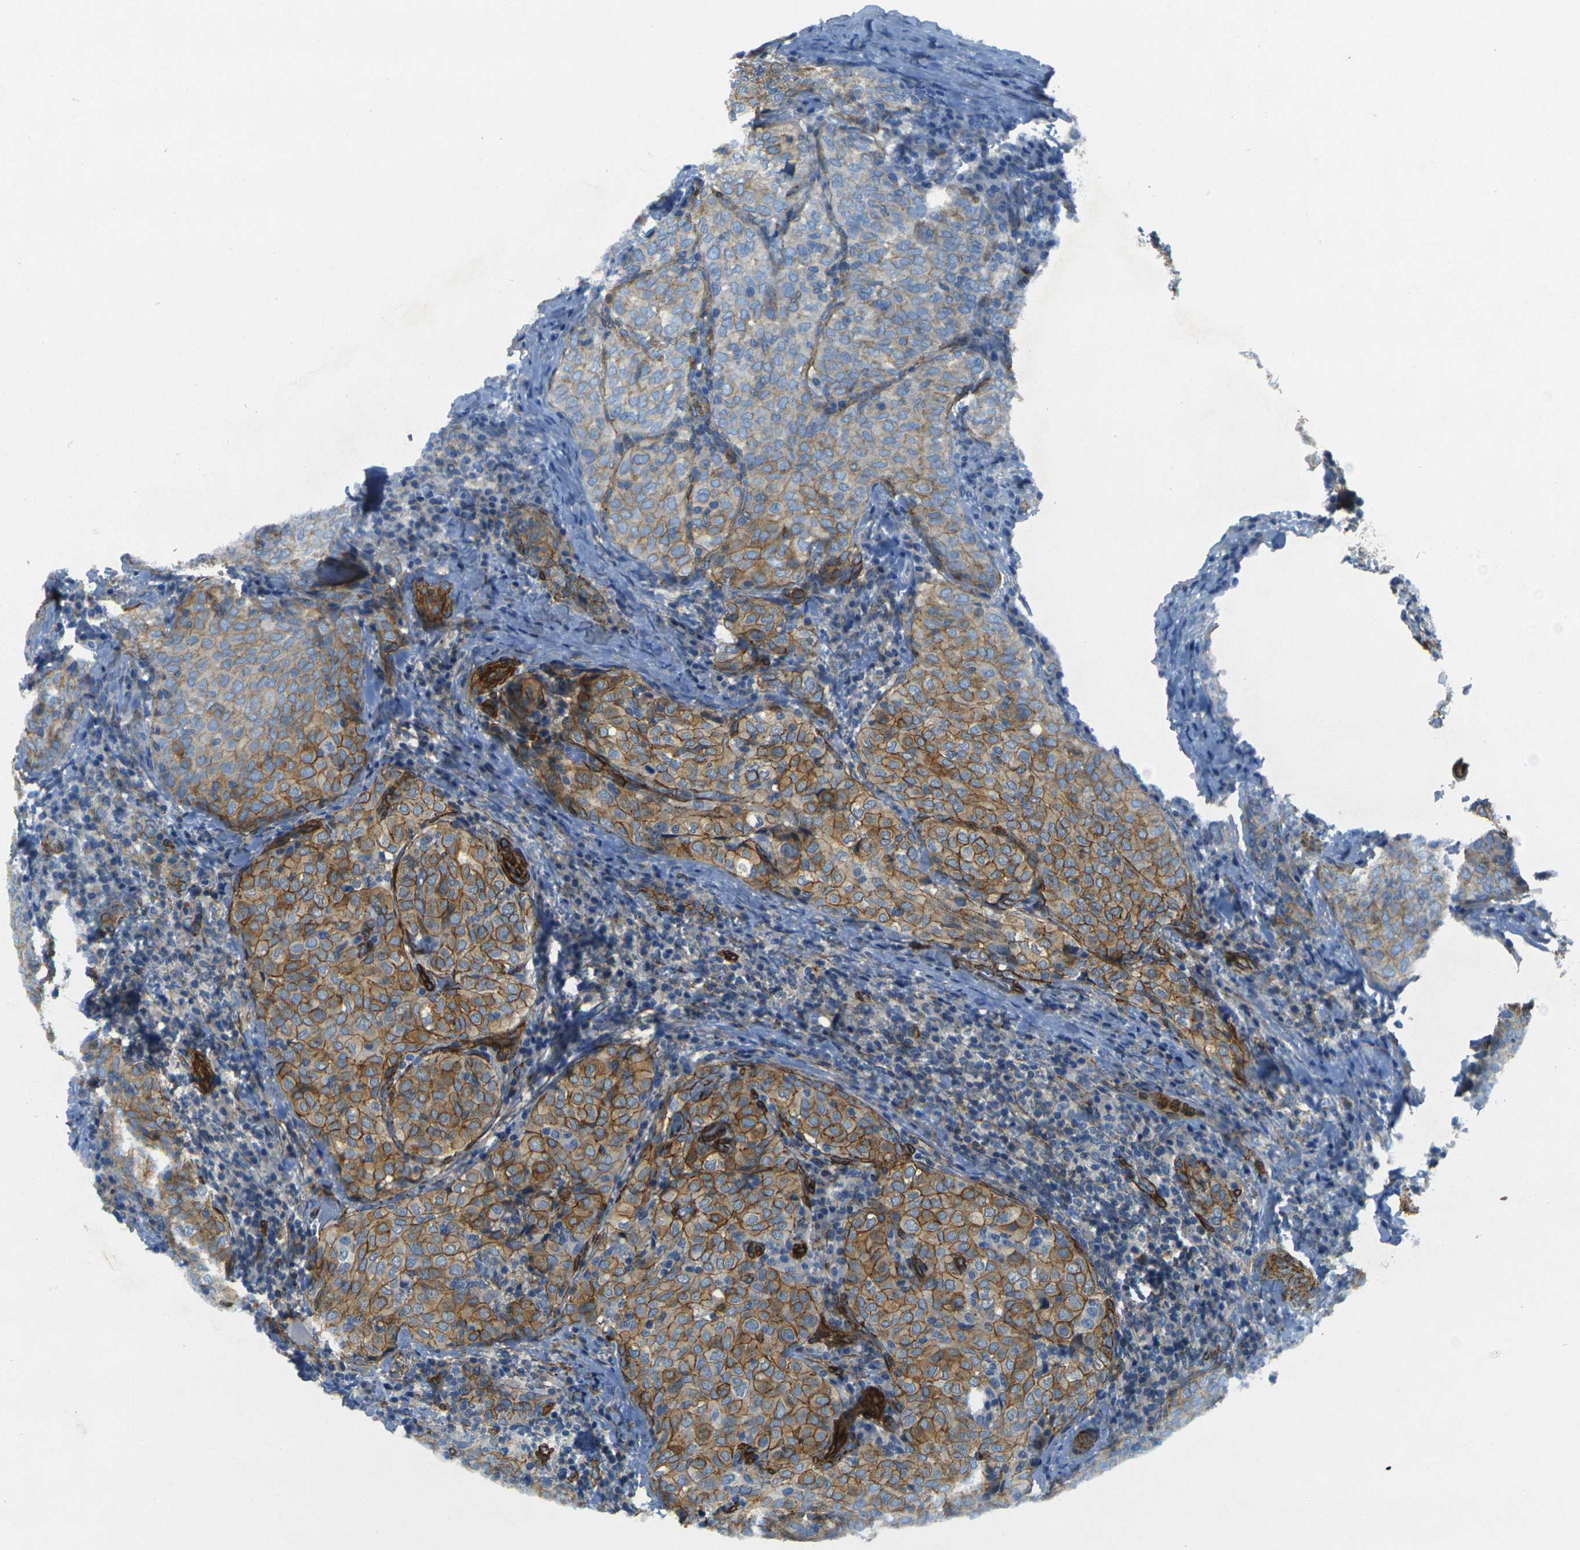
{"staining": {"intensity": "moderate", "quantity": ">75%", "location": "cytoplasmic/membranous"}, "tissue": "thyroid cancer", "cell_type": "Tumor cells", "image_type": "cancer", "snomed": [{"axis": "morphology", "description": "Normal tissue, NOS"}, {"axis": "morphology", "description": "Papillary adenocarcinoma, NOS"}, {"axis": "topography", "description": "Thyroid gland"}], "caption": "Immunohistochemistry of thyroid cancer demonstrates medium levels of moderate cytoplasmic/membranous staining in about >75% of tumor cells.", "gene": "EPHA7", "patient": {"sex": "female", "age": 30}}